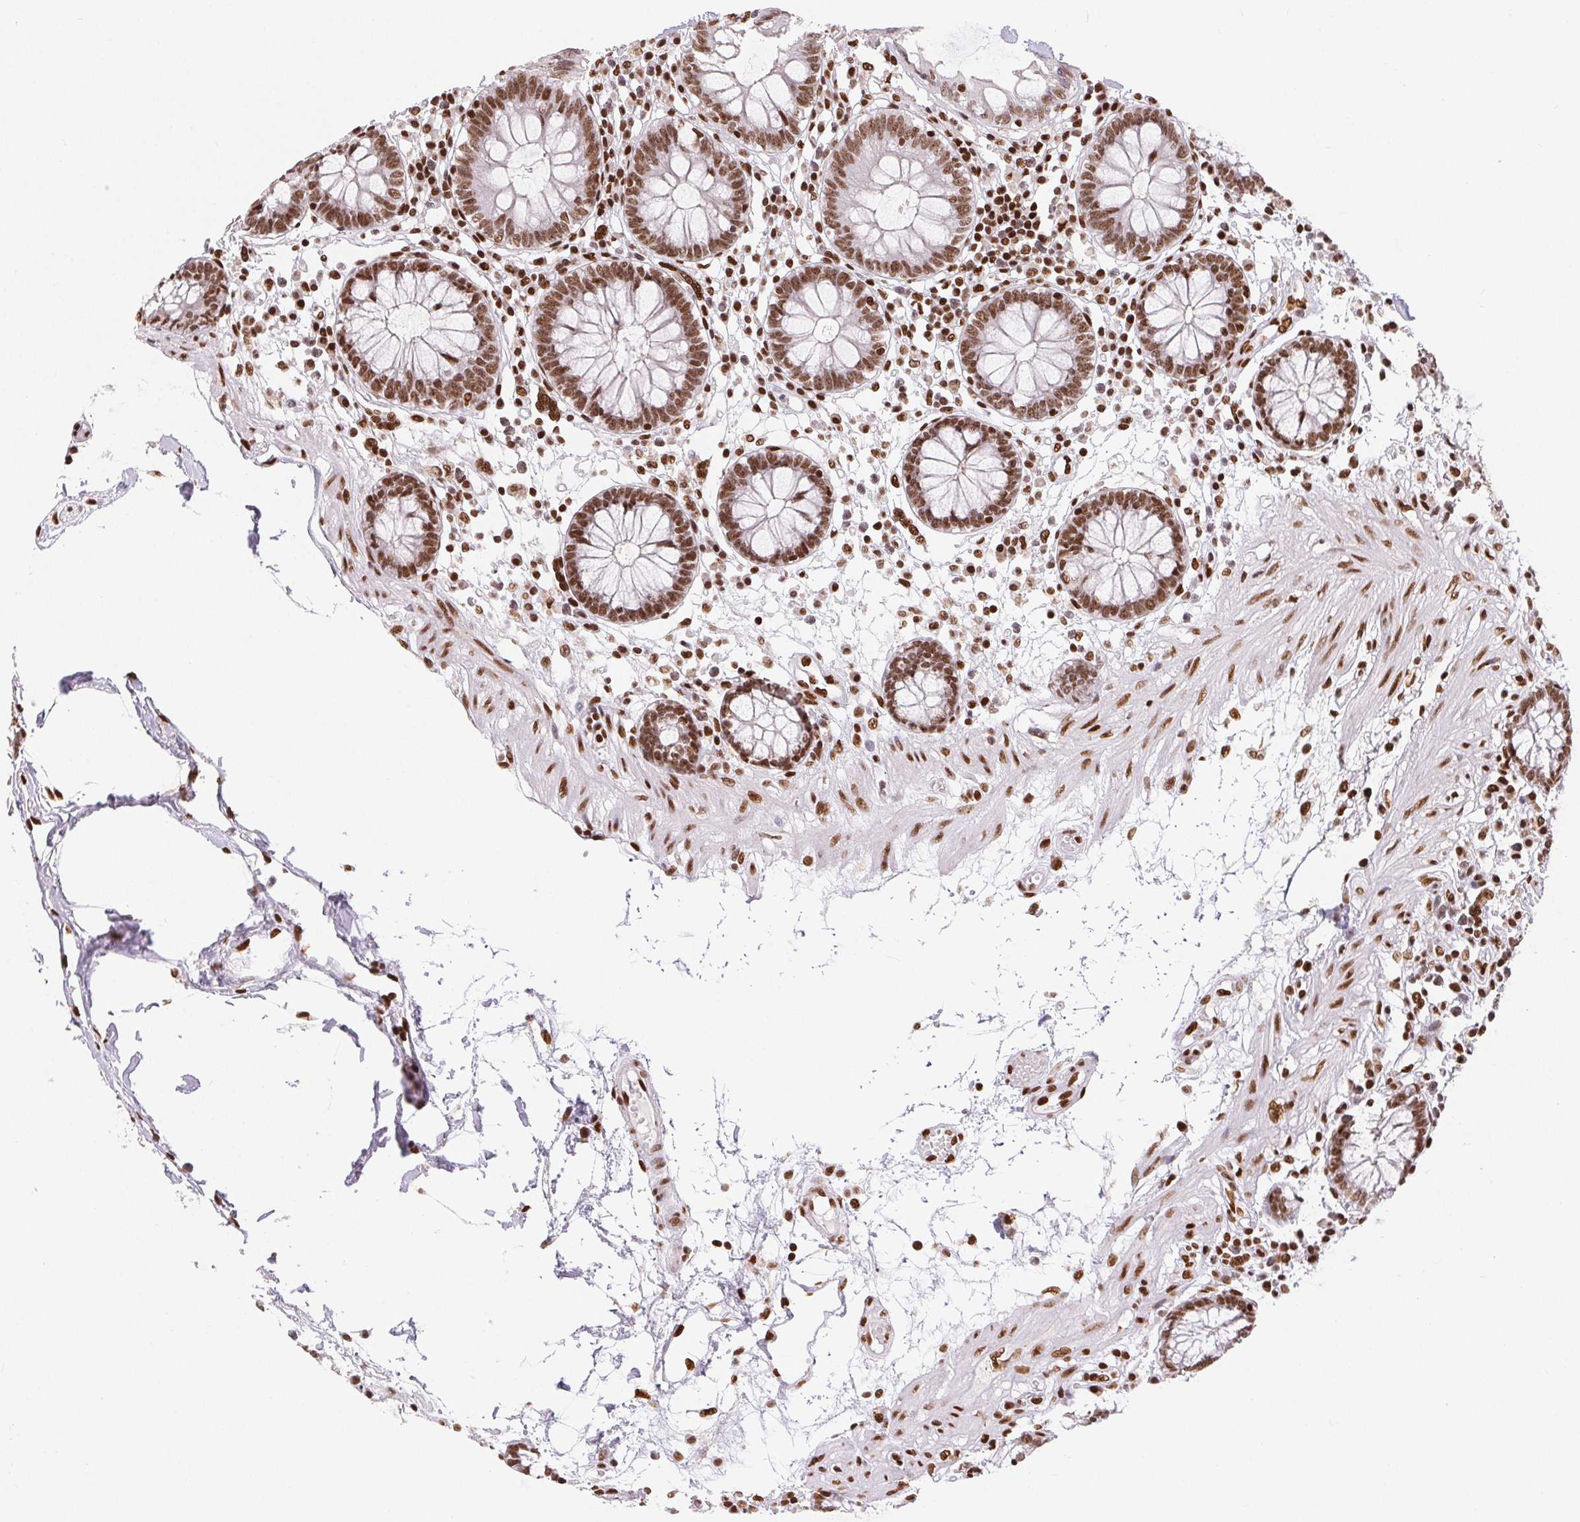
{"staining": {"intensity": "strong", "quantity": ">75%", "location": "nuclear"}, "tissue": "colon", "cell_type": "Endothelial cells", "image_type": "normal", "snomed": [{"axis": "morphology", "description": "Normal tissue, NOS"}, {"axis": "morphology", "description": "Adenocarcinoma, NOS"}, {"axis": "topography", "description": "Colon"}], "caption": "Brown immunohistochemical staining in normal human colon exhibits strong nuclear staining in about >75% of endothelial cells.", "gene": "ZNF80", "patient": {"sex": "male", "age": 83}}